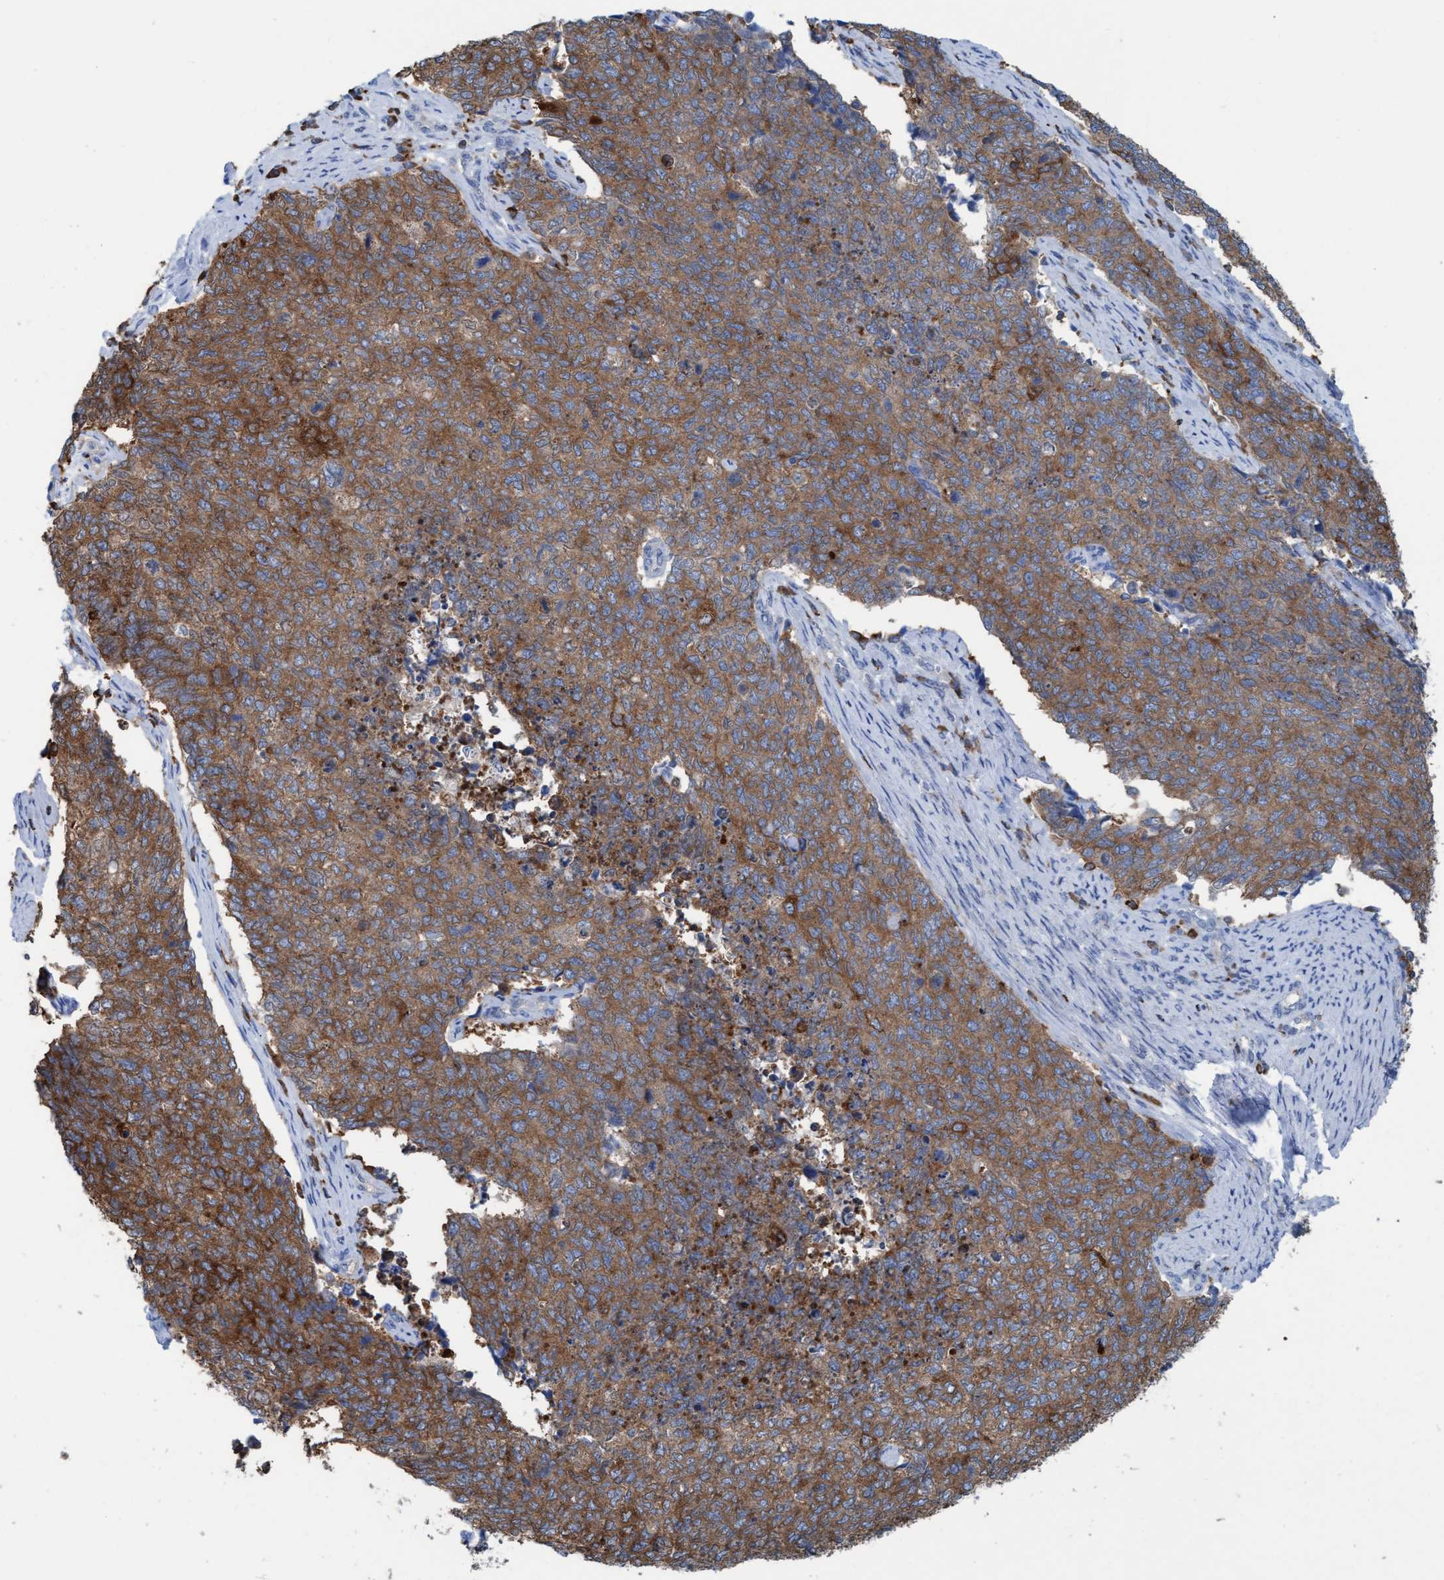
{"staining": {"intensity": "moderate", "quantity": ">75%", "location": "cytoplasmic/membranous"}, "tissue": "cervical cancer", "cell_type": "Tumor cells", "image_type": "cancer", "snomed": [{"axis": "morphology", "description": "Squamous cell carcinoma, NOS"}, {"axis": "topography", "description": "Cervix"}], "caption": "Protein staining by immunohistochemistry displays moderate cytoplasmic/membranous positivity in approximately >75% of tumor cells in cervical cancer. Ihc stains the protein in brown and the nuclei are stained blue.", "gene": "EZR", "patient": {"sex": "female", "age": 63}}